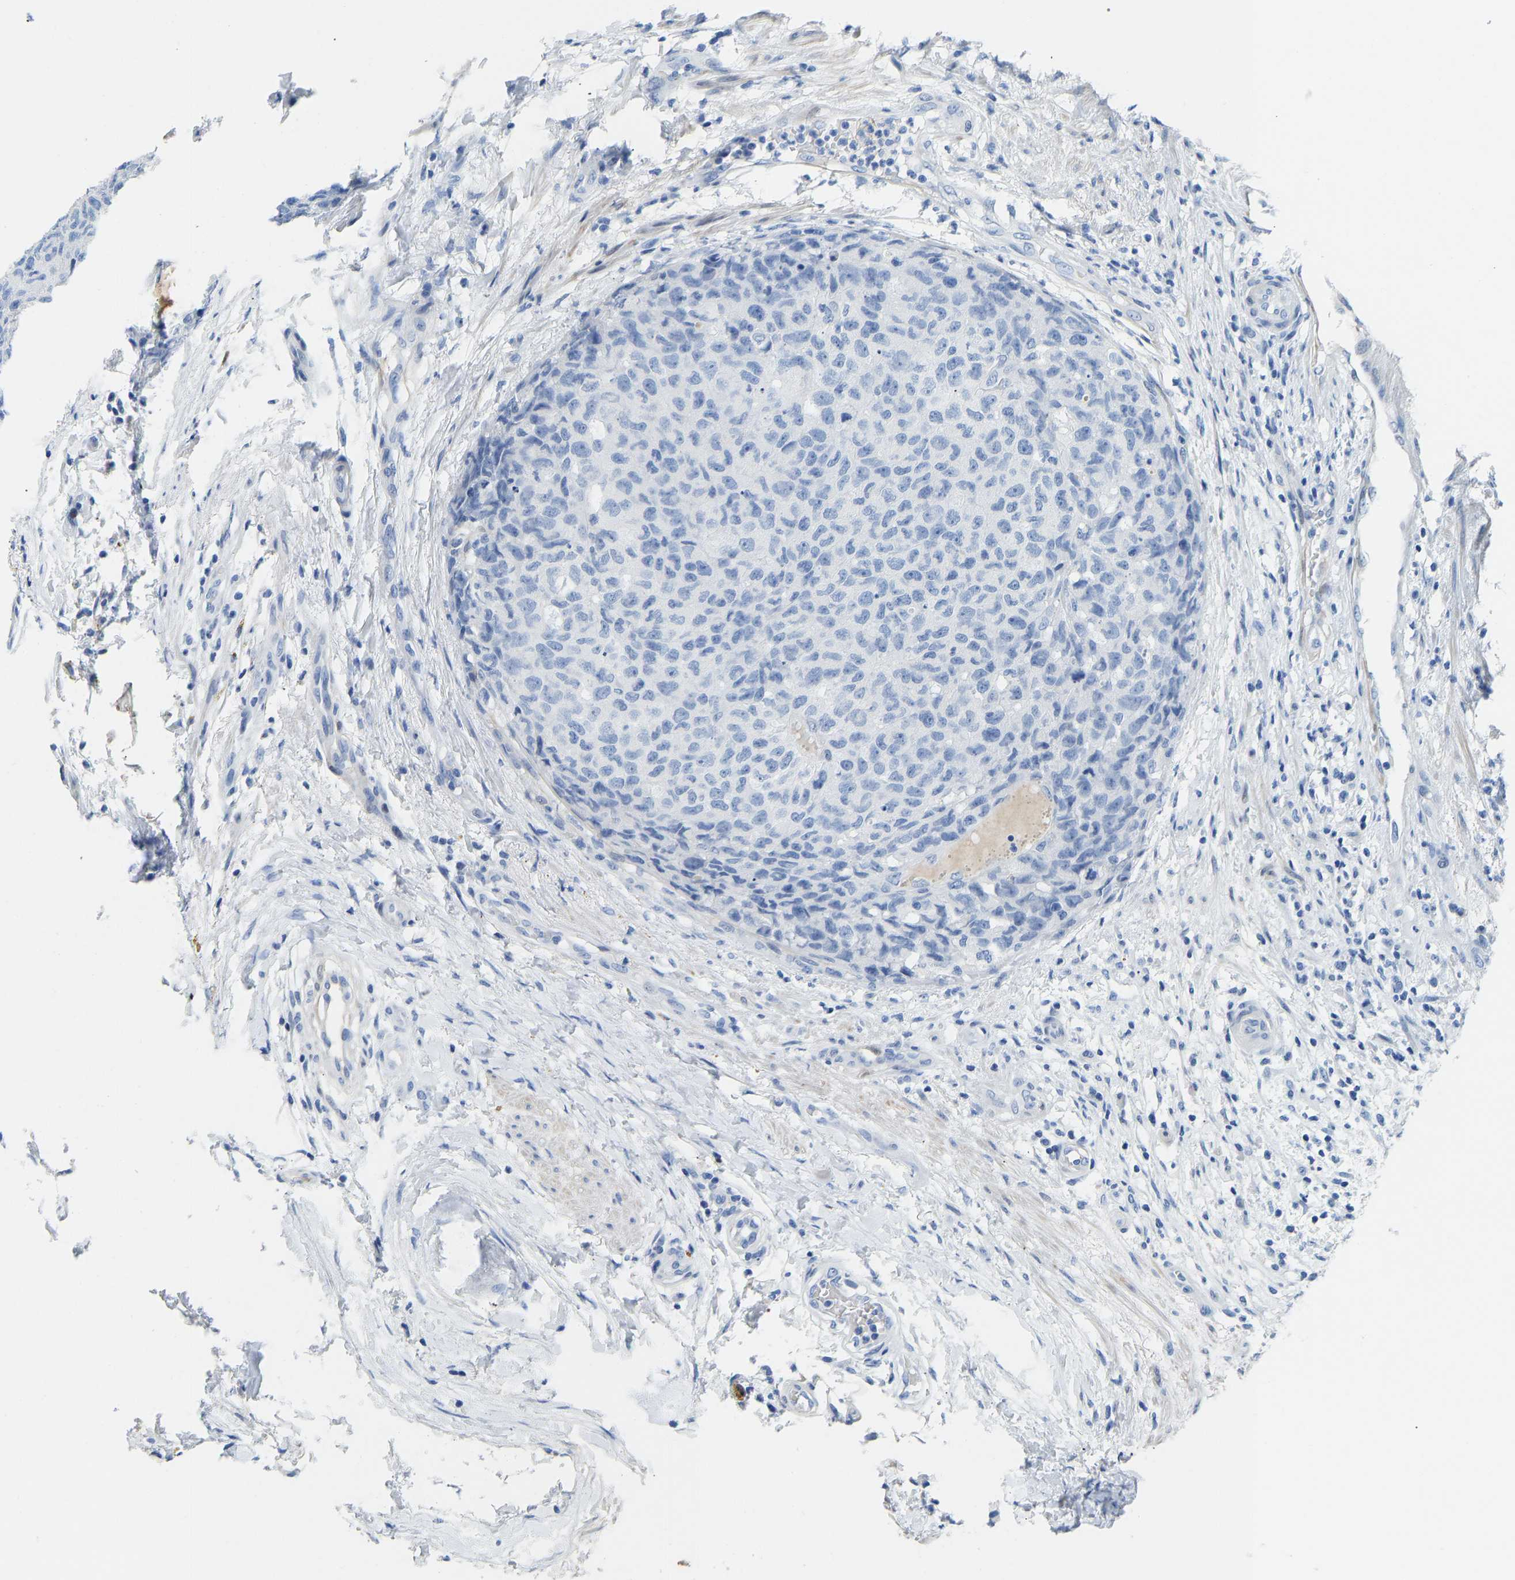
{"staining": {"intensity": "negative", "quantity": "none", "location": "none"}, "tissue": "testis cancer", "cell_type": "Tumor cells", "image_type": "cancer", "snomed": [{"axis": "morphology", "description": "Seminoma, NOS"}, {"axis": "topography", "description": "Testis"}], "caption": "The micrograph exhibits no staining of tumor cells in testis cancer.", "gene": "NKAIN3", "patient": {"sex": "male", "age": 59}}